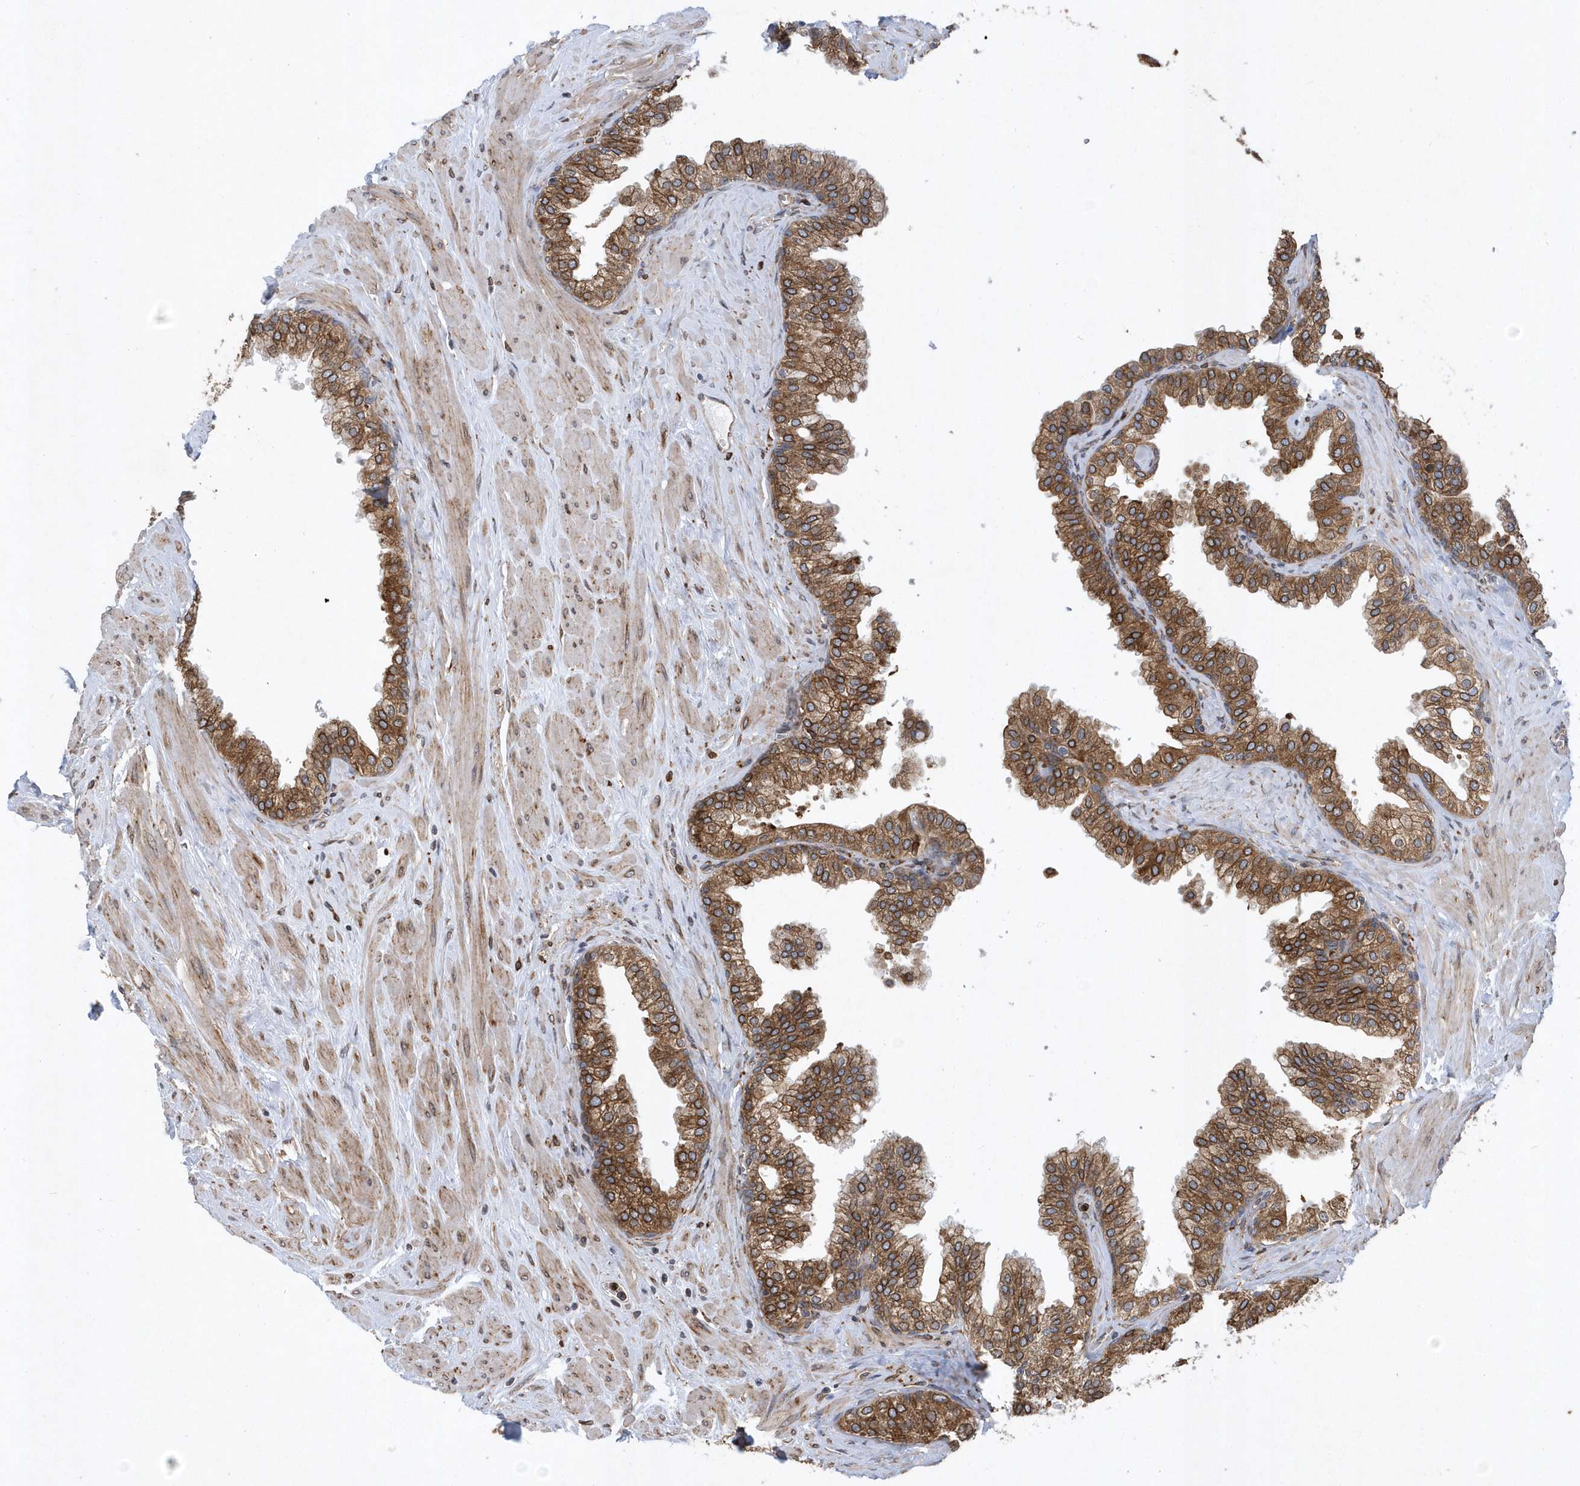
{"staining": {"intensity": "moderate", "quantity": ">75%", "location": "cytoplasmic/membranous"}, "tissue": "prostate", "cell_type": "Glandular cells", "image_type": "normal", "snomed": [{"axis": "morphology", "description": "Normal tissue, NOS"}, {"axis": "morphology", "description": "Urothelial carcinoma, Low grade"}, {"axis": "topography", "description": "Urinary bladder"}, {"axis": "topography", "description": "Prostate"}], "caption": "Immunohistochemical staining of benign prostate shows medium levels of moderate cytoplasmic/membranous staining in about >75% of glandular cells. (Brightfield microscopy of DAB IHC at high magnification).", "gene": "VAMP7", "patient": {"sex": "male", "age": 60}}